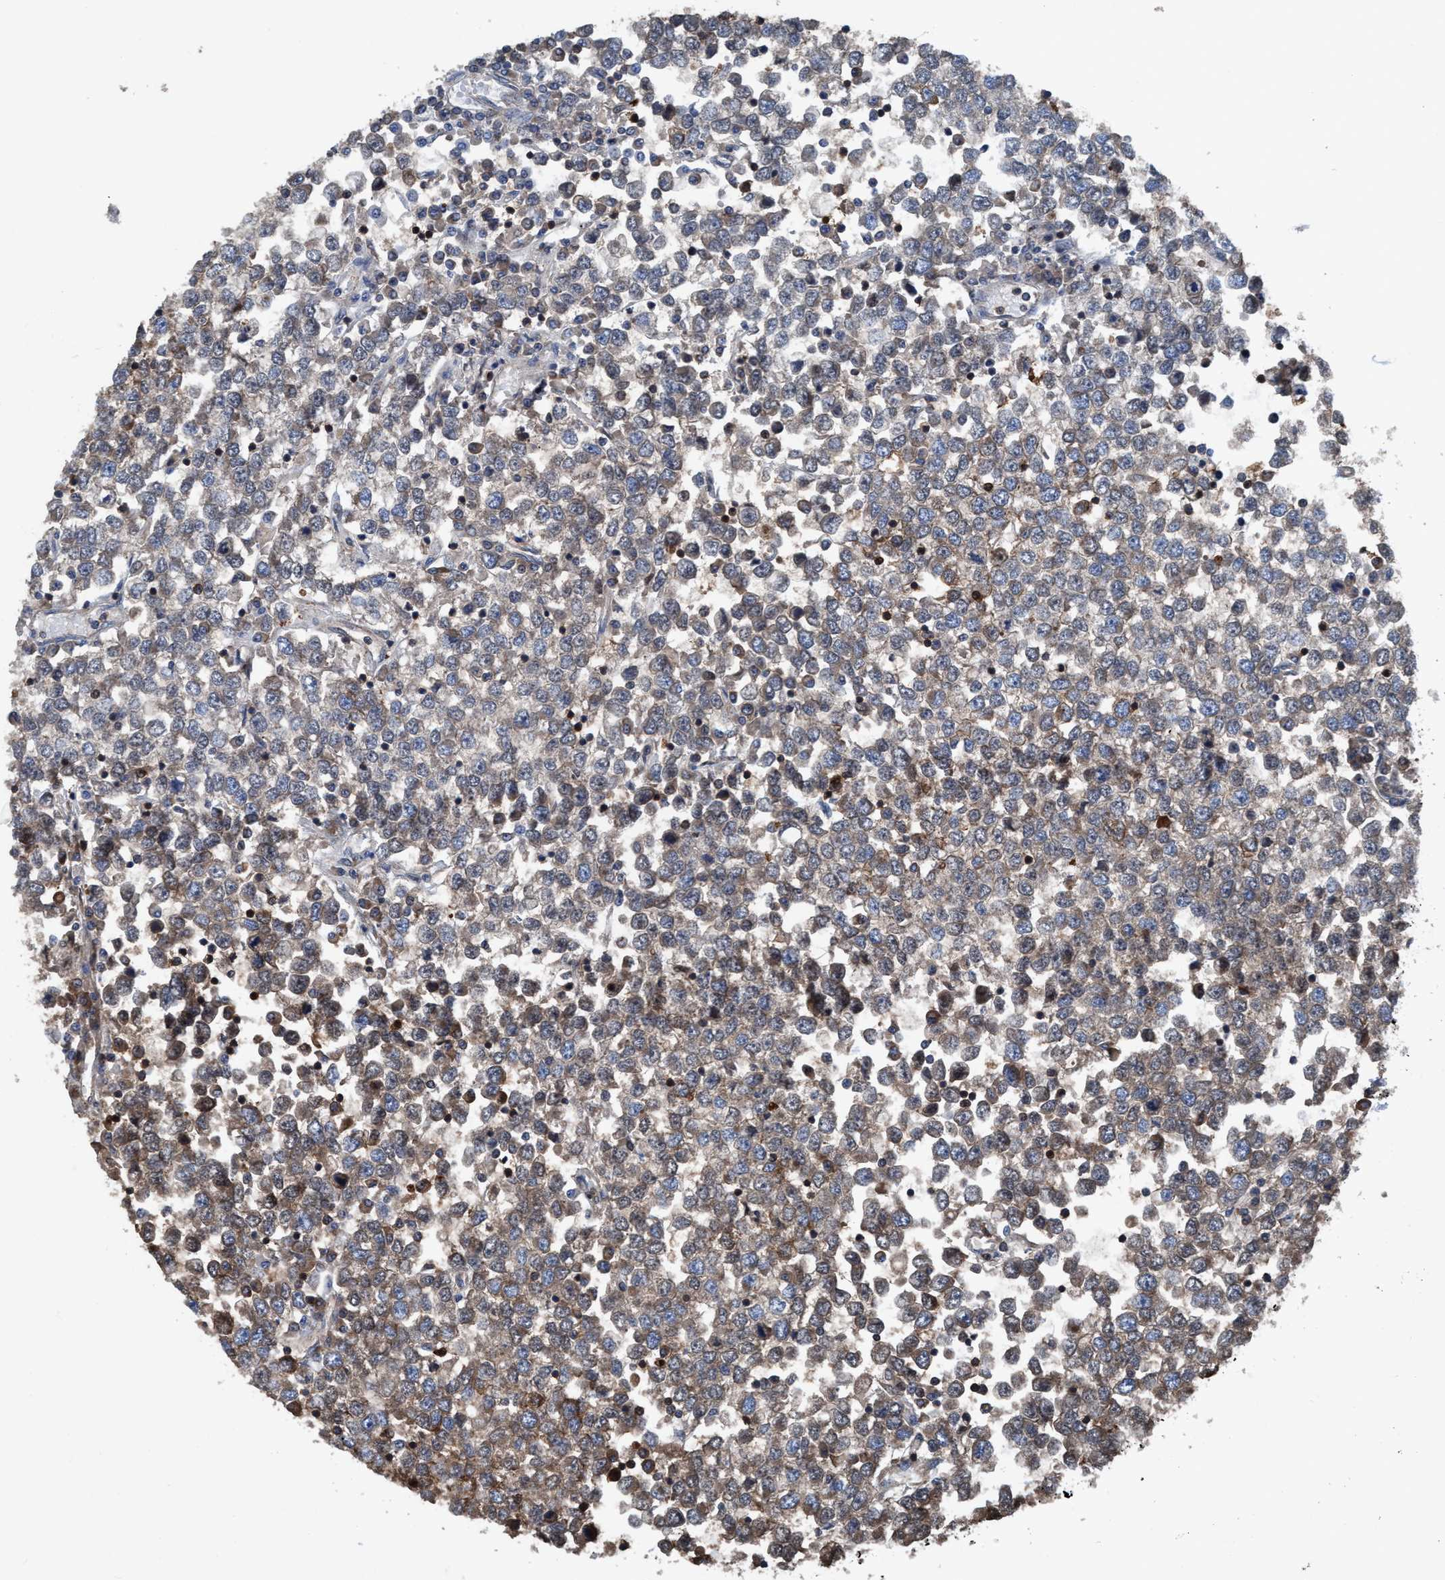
{"staining": {"intensity": "weak", "quantity": ">75%", "location": "cytoplasmic/membranous"}, "tissue": "testis cancer", "cell_type": "Tumor cells", "image_type": "cancer", "snomed": [{"axis": "morphology", "description": "Seminoma, NOS"}, {"axis": "topography", "description": "Testis"}], "caption": "Immunohistochemistry (IHC) micrograph of neoplastic tissue: testis seminoma stained using immunohistochemistry (IHC) demonstrates low levels of weak protein expression localized specifically in the cytoplasmic/membranous of tumor cells, appearing as a cytoplasmic/membranous brown color.", "gene": "NMT1", "patient": {"sex": "male", "age": 65}}